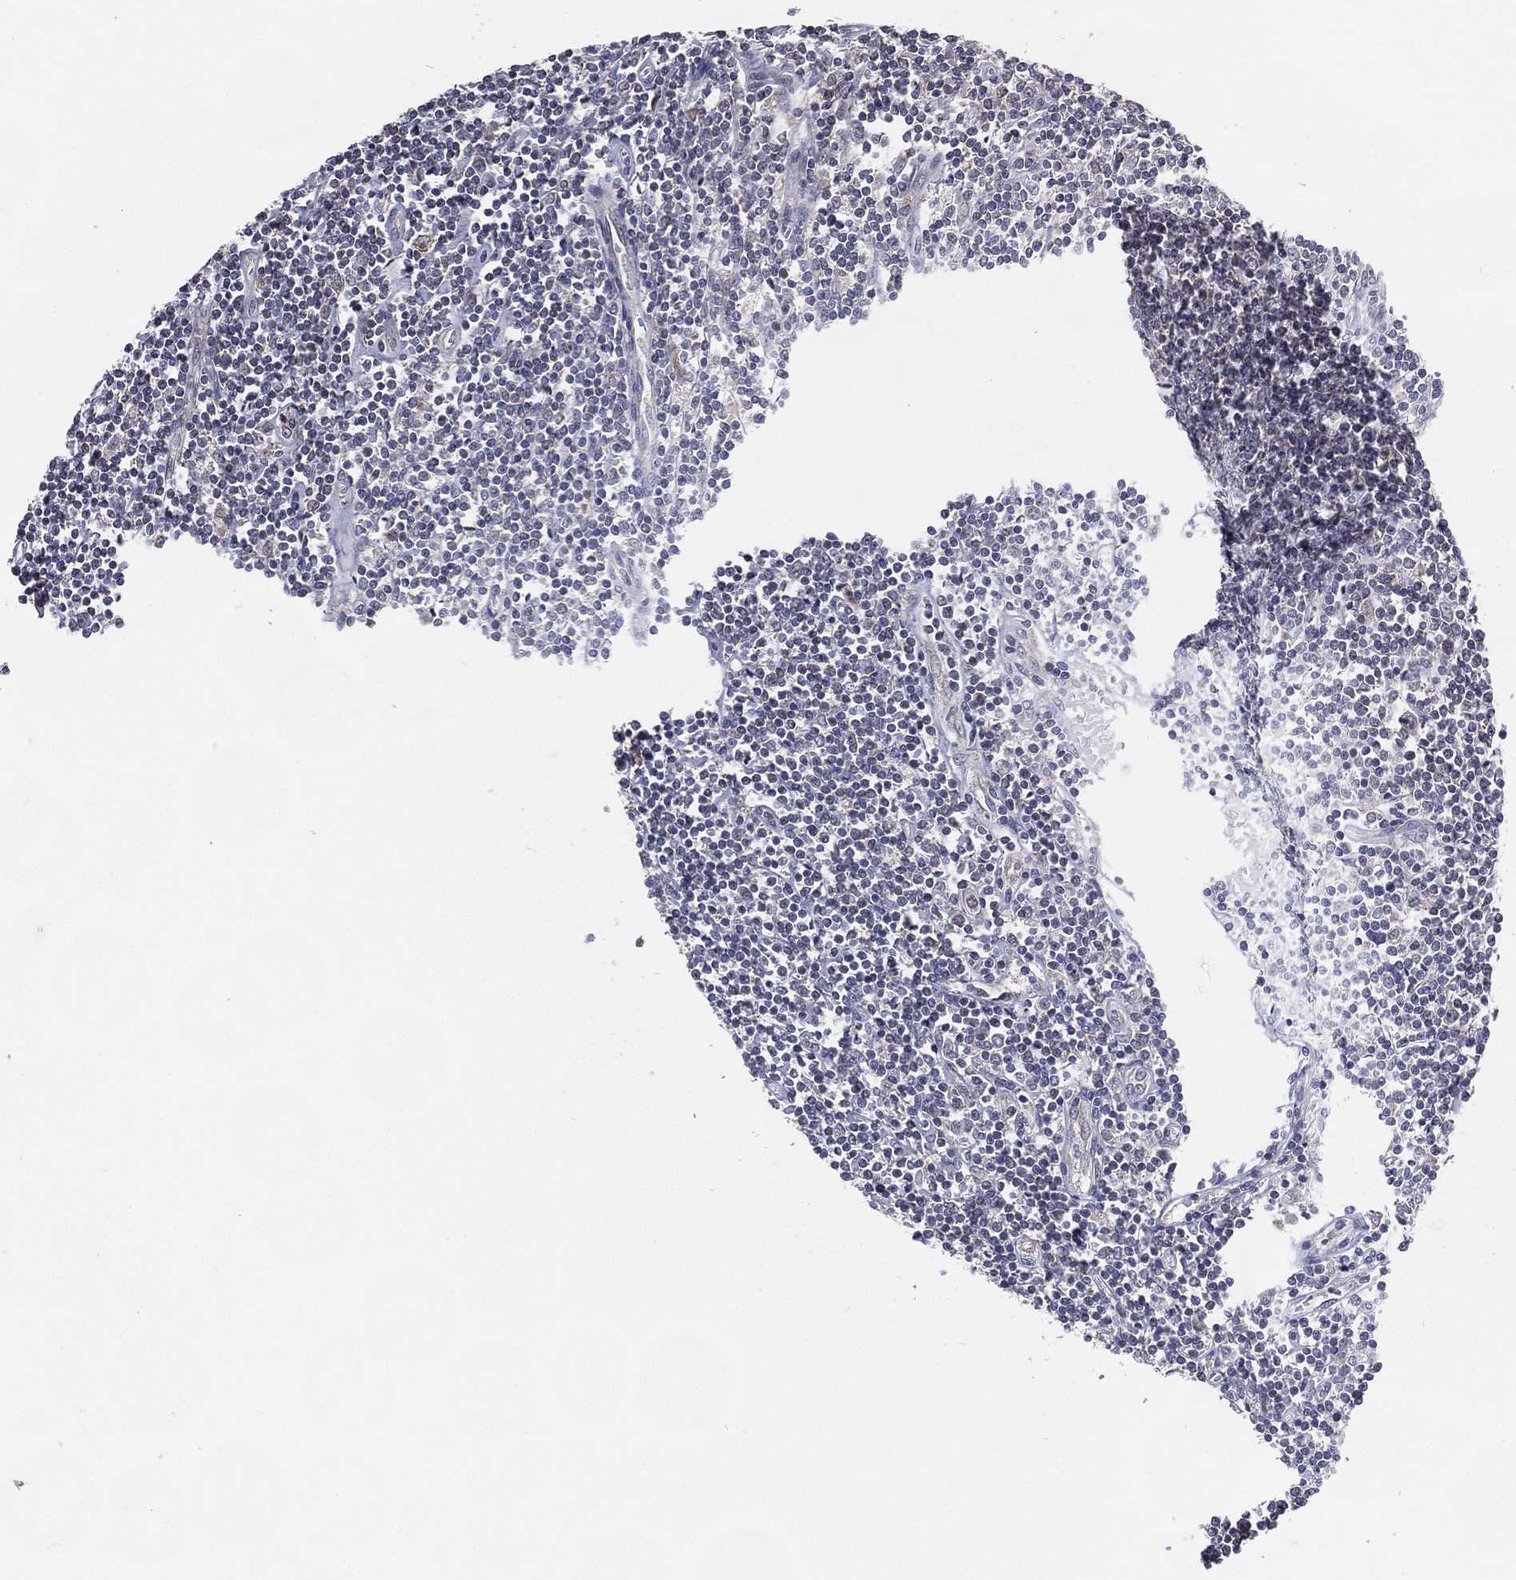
{"staining": {"intensity": "negative", "quantity": "none", "location": "none"}, "tissue": "lymphoma", "cell_type": "Tumor cells", "image_type": "cancer", "snomed": [{"axis": "morphology", "description": "Hodgkin's disease, NOS"}, {"axis": "topography", "description": "Lymph node"}], "caption": "A micrograph of lymphoma stained for a protein reveals no brown staining in tumor cells.", "gene": "KAT14", "patient": {"sex": "male", "age": 40}}